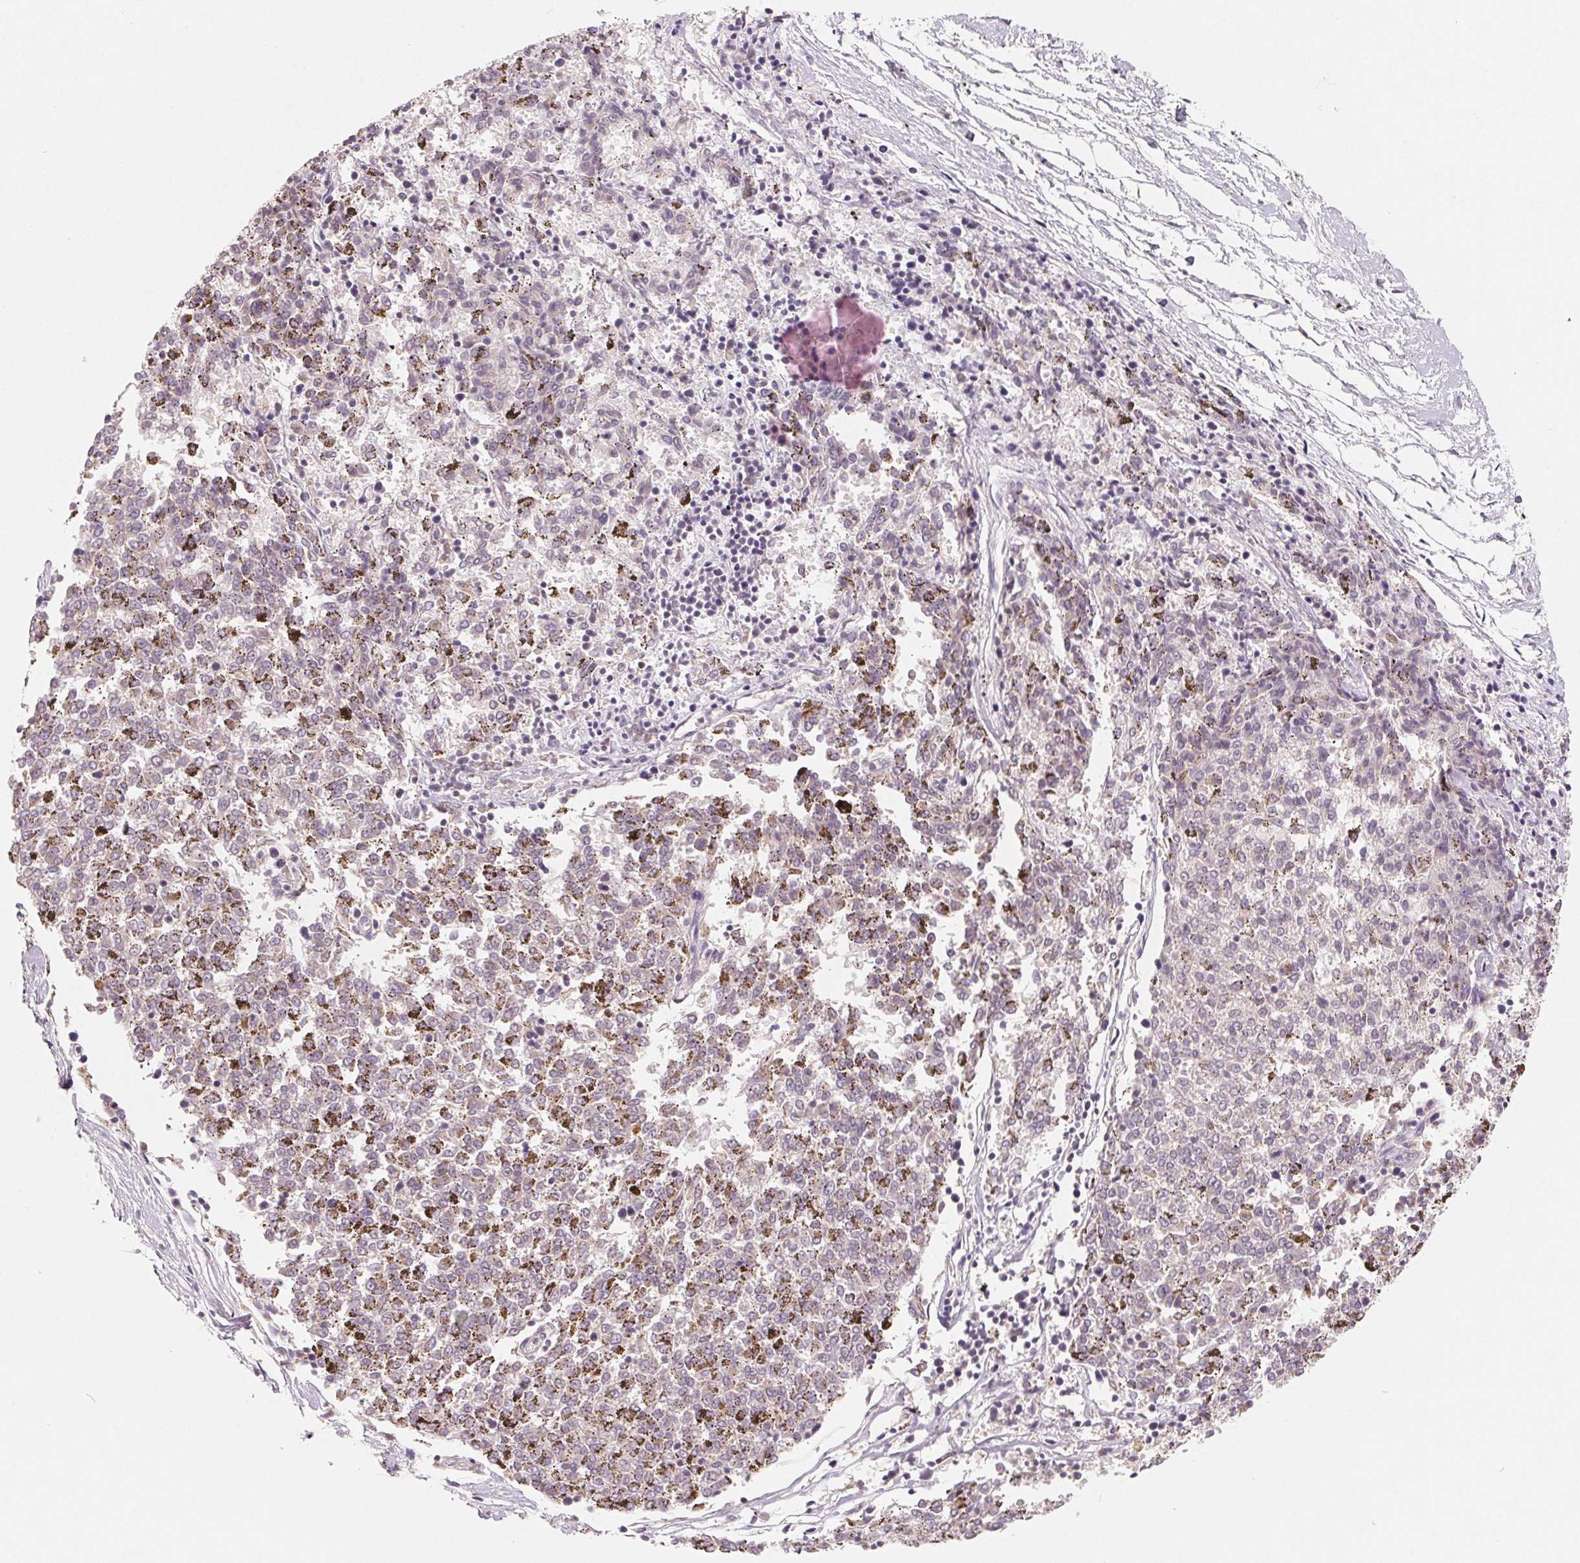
{"staining": {"intensity": "negative", "quantity": "none", "location": "none"}, "tissue": "melanoma", "cell_type": "Tumor cells", "image_type": "cancer", "snomed": [{"axis": "morphology", "description": "Malignant melanoma, NOS"}, {"axis": "topography", "description": "Skin"}], "caption": "The histopathology image reveals no significant expression in tumor cells of malignant melanoma.", "gene": "GHITM", "patient": {"sex": "female", "age": 72}}